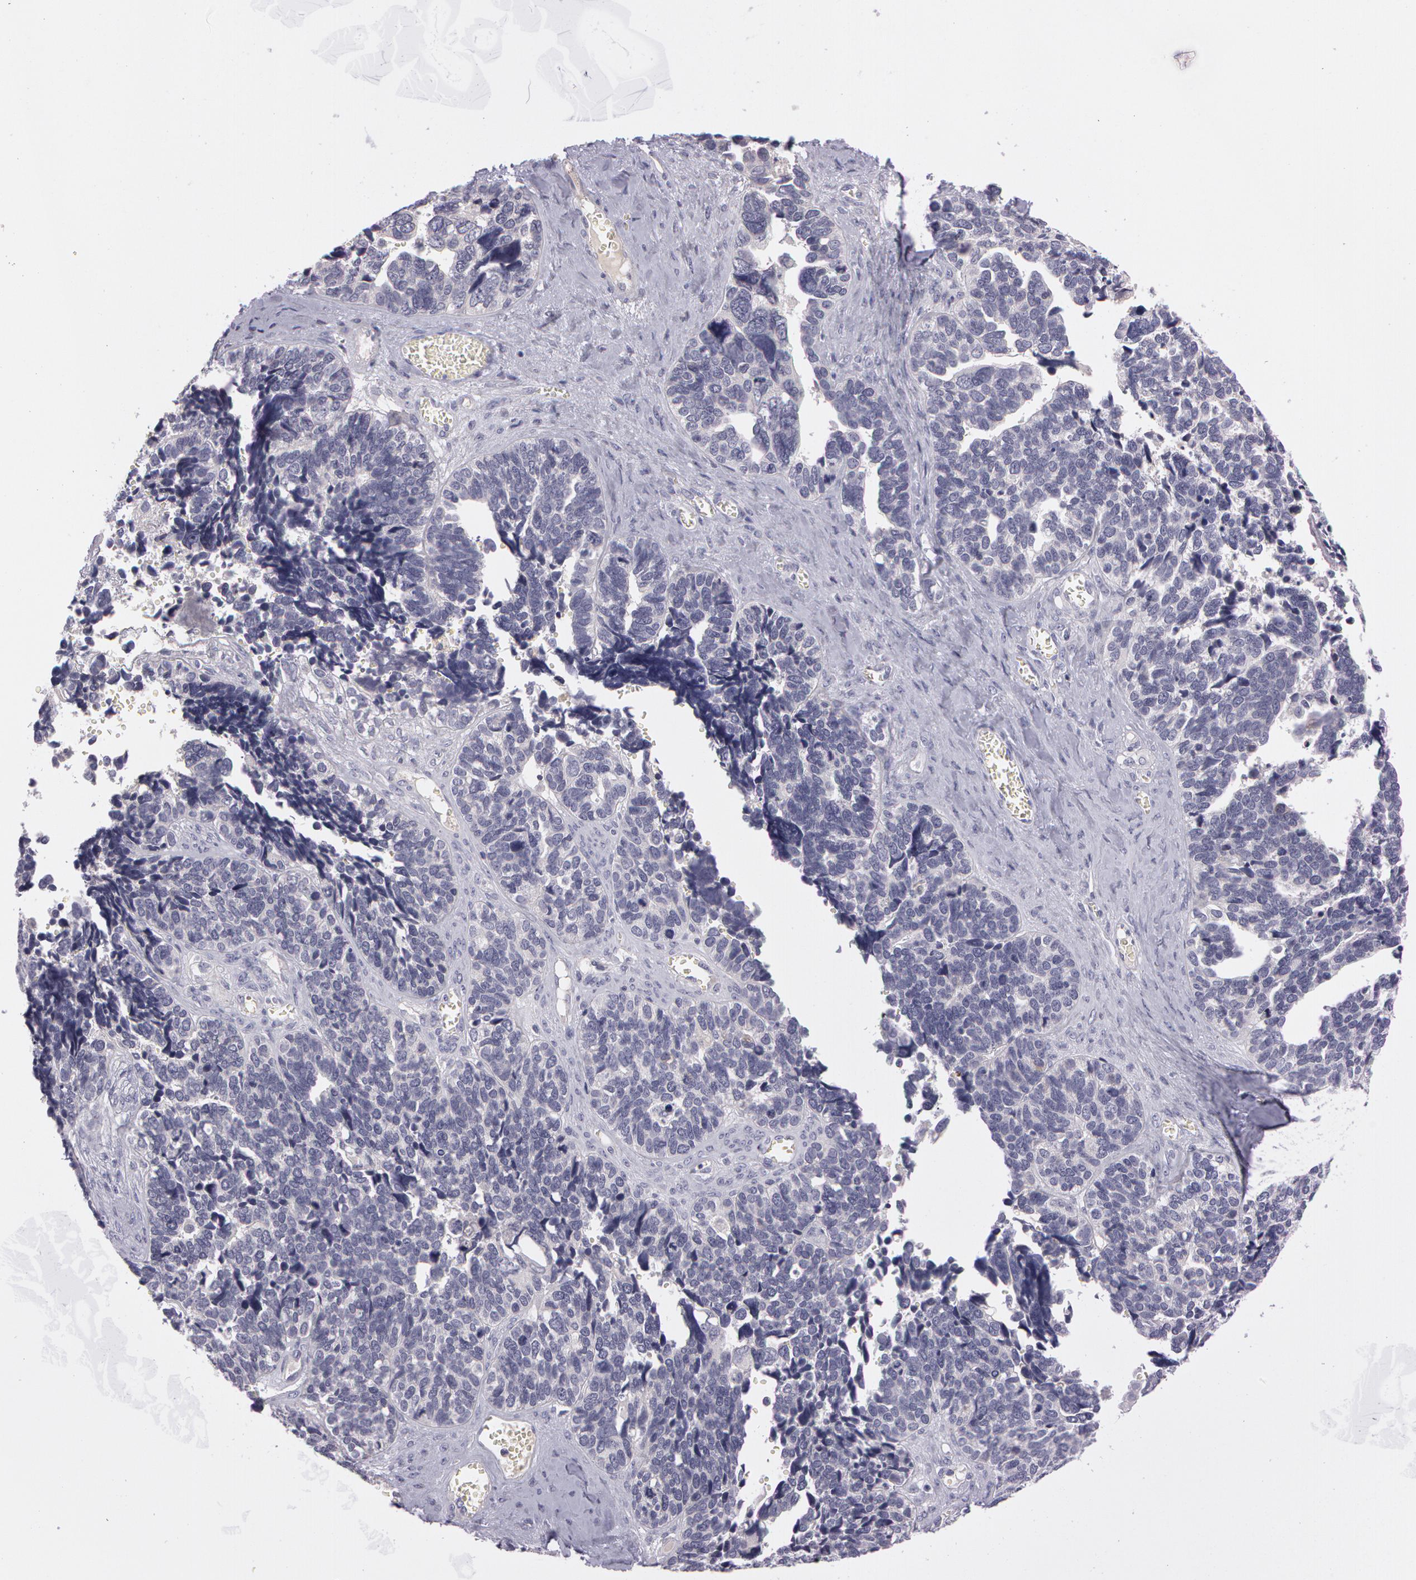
{"staining": {"intensity": "negative", "quantity": "none", "location": "none"}, "tissue": "ovarian cancer", "cell_type": "Tumor cells", "image_type": "cancer", "snomed": [{"axis": "morphology", "description": "Cystadenocarcinoma, serous, NOS"}, {"axis": "topography", "description": "Ovary"}], "caption": "High magnification brightfield microscopy of ovarian serous cystadenocarcinoma stained with DAB (3,3'-diaminobenzidine) (brown) and counterstained with hematoxylin (blue): tumor cells show no significant staining. (DAB immunohistochemistry (IHC), high magnification).", "gene": "MXRA5", "patient": {"sex": "female", "age": 77}}